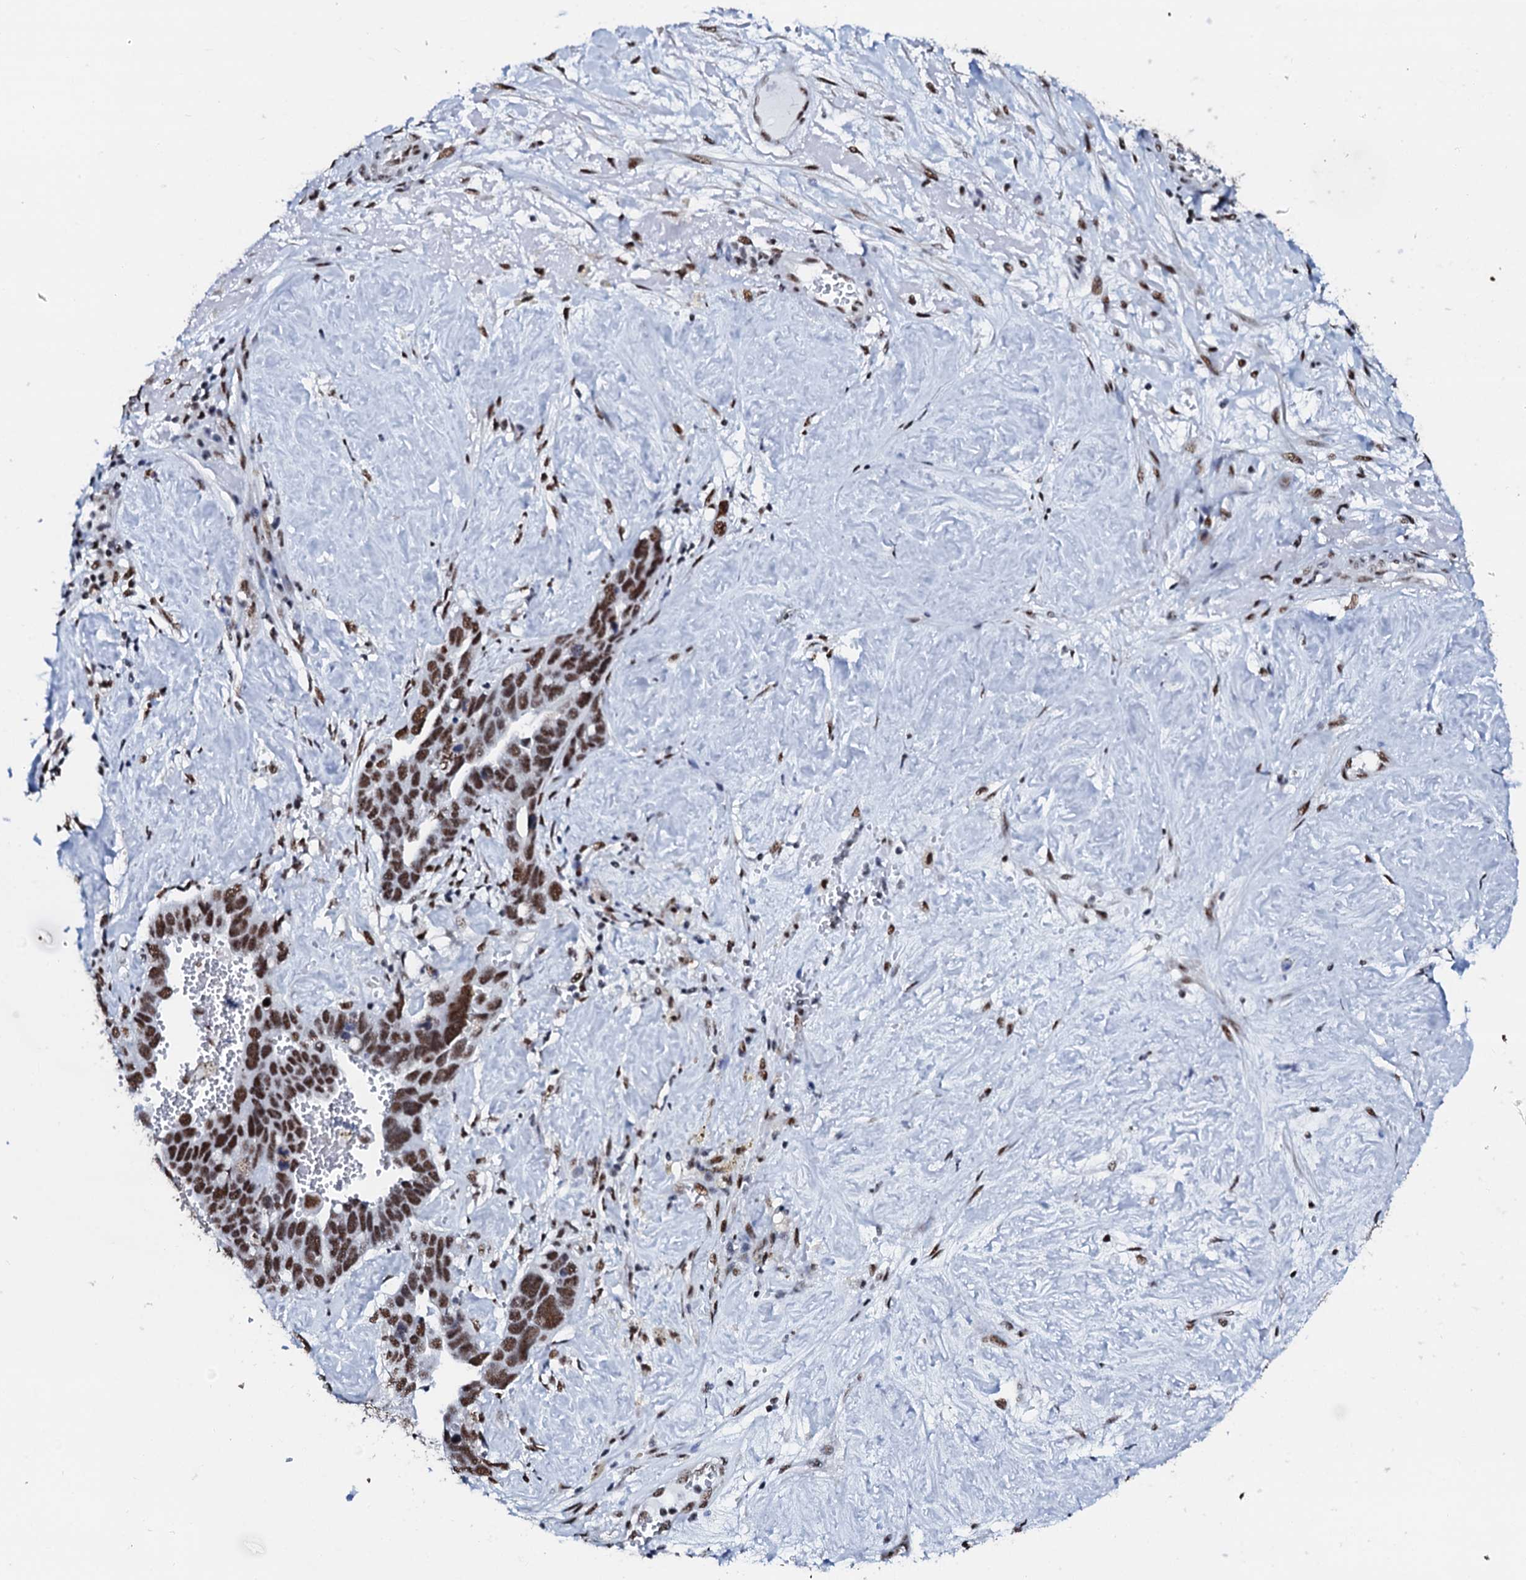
{"staining": {"intensity": "strong", "quantity": ">75%", "location": "nuclear"}, "tissue": "ovarian cancer", "cell_type": "Tumor cells", "image_type": "cancer", "snomed": [{"axis": "morphology", "description": "Cystadenocarcinoma, serous, NOS"}, {"axis": "topography", "description": "Ovary"}], "caption": "The immunohistochemical stain labels strong nuclear staining in tumor cells of serous cystadenocarcinoma (ovarian) tissue. (DAB IHC with brightfield microscopy, high magnification).", "gene": "NKAPD1", "patient": {"sex": "female", "age": 54}}